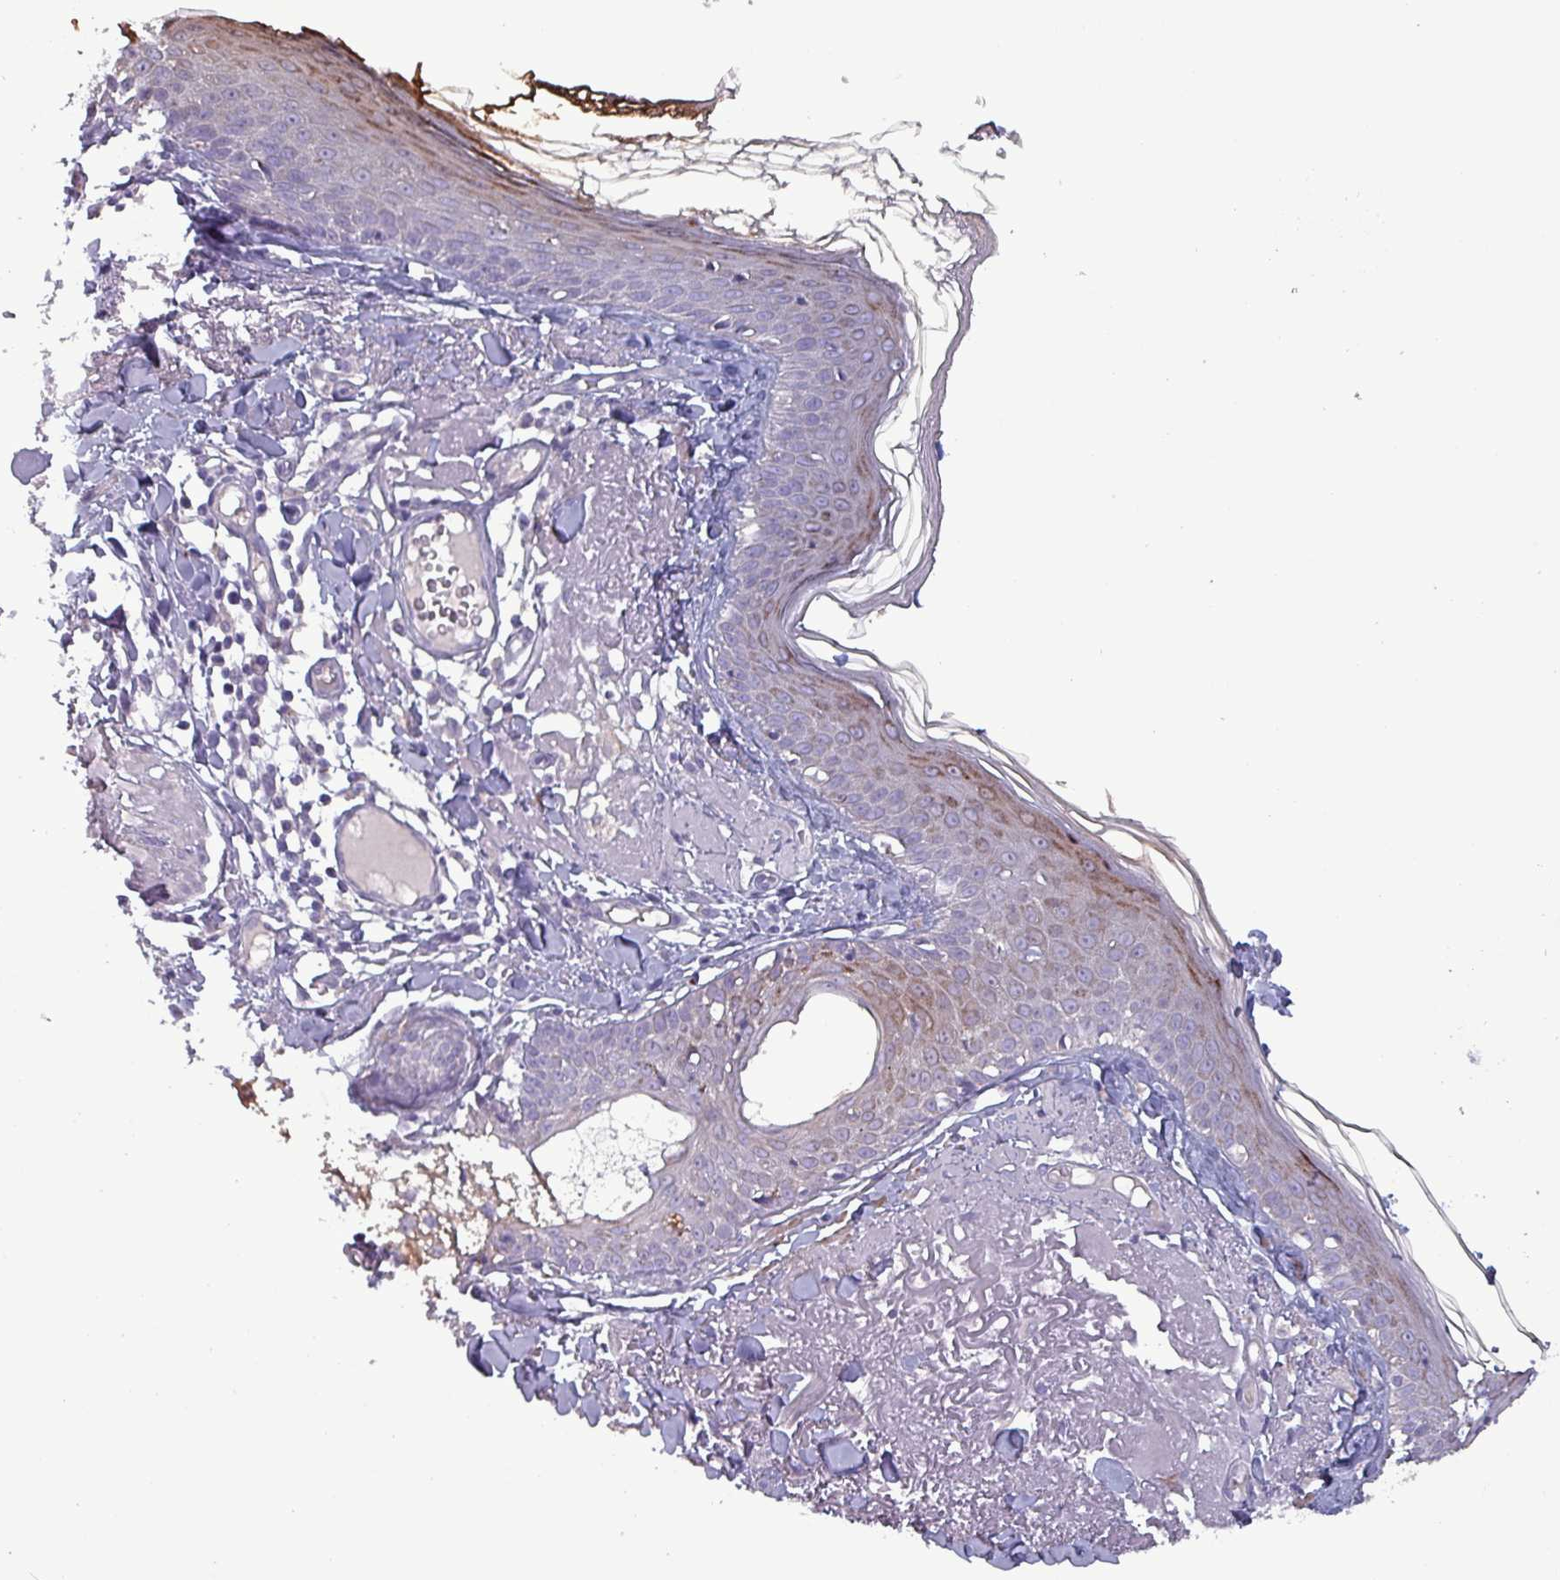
{"staining": {"intensity": "negative", "quantity": "none", "location": "none"}, "tissue": "skin", "cell_type": "Fibroblasts", "image_type": "normal", "snomed": [{"axis": "morphology", "description": "Normal tissue, NOS"}, {"axis": "morphology", "description": "Malignant melanoma, NOS"}, {"axis": "topography", "description": "Skin"}], "caption": "Fibroblasts show no significant positivity in unremarkable skin. The staining is performed using DAB (3,3'-diaminobenzidine) brown chromogen with nuclei counter-stained in using hematoxylin.", "gene": "HSD3B7", "patient": {"sex": "male", "age": 80}}